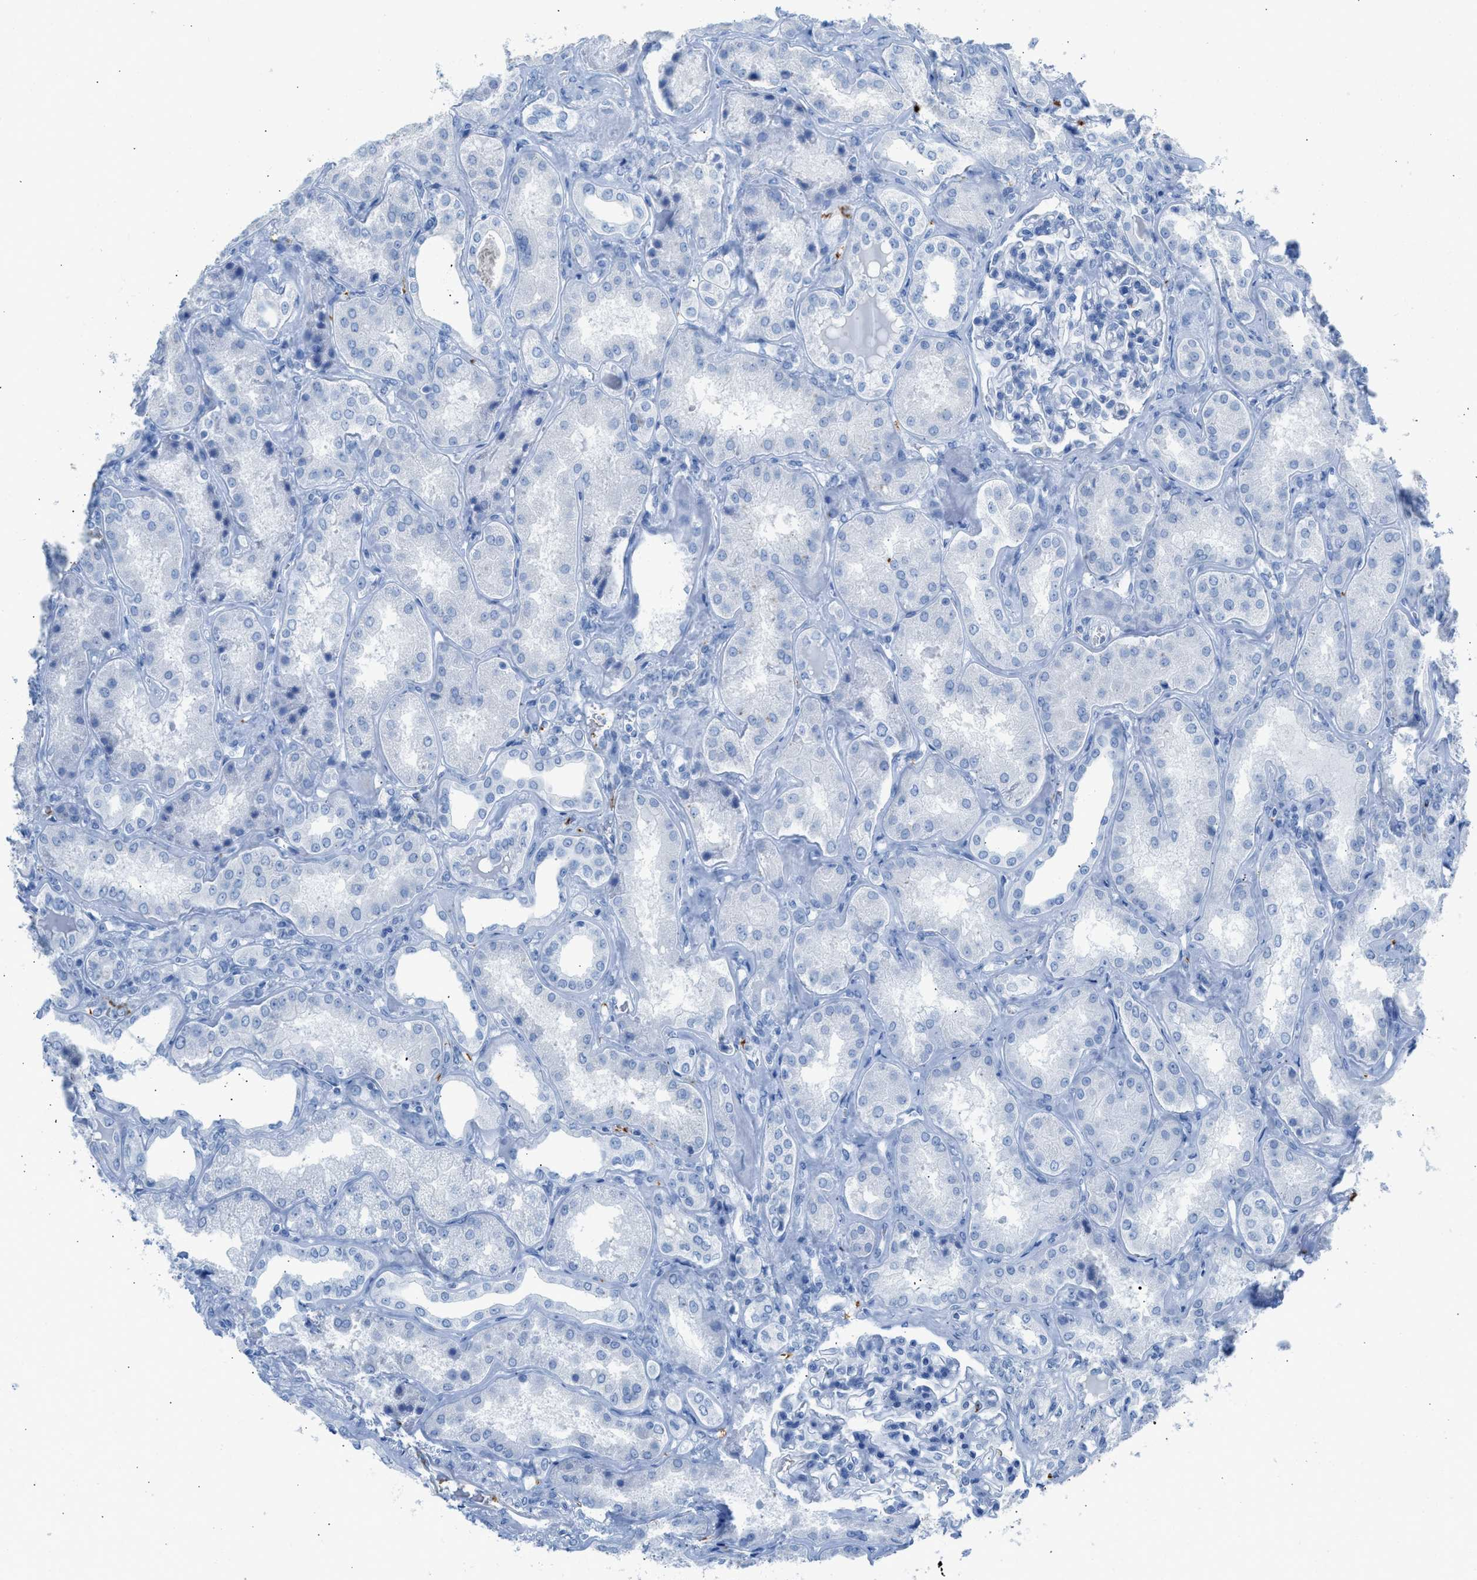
{"staining": {"intensity": "negative", "quantity": "none", "location": "none"}, "tissue": "kidney", "cell_type": "Cells in glomeruli", "image_type": "normal", "snomed": [{"axis": "morphology", "description": "Normal tissue, NOS"}, {"axis": "topography", "description": "Kidney"}], "caption": "Photomicrograph shows no protein positivity in cells in glomeruli of benign kidney. (DAB (3,3'-diaminobenzidine) immunohistochemistry (IHC) visualized using brightfield microscopy, high magnification).", "gene": "FAIM2", "patient": {"sex": "female", "age": 56}}